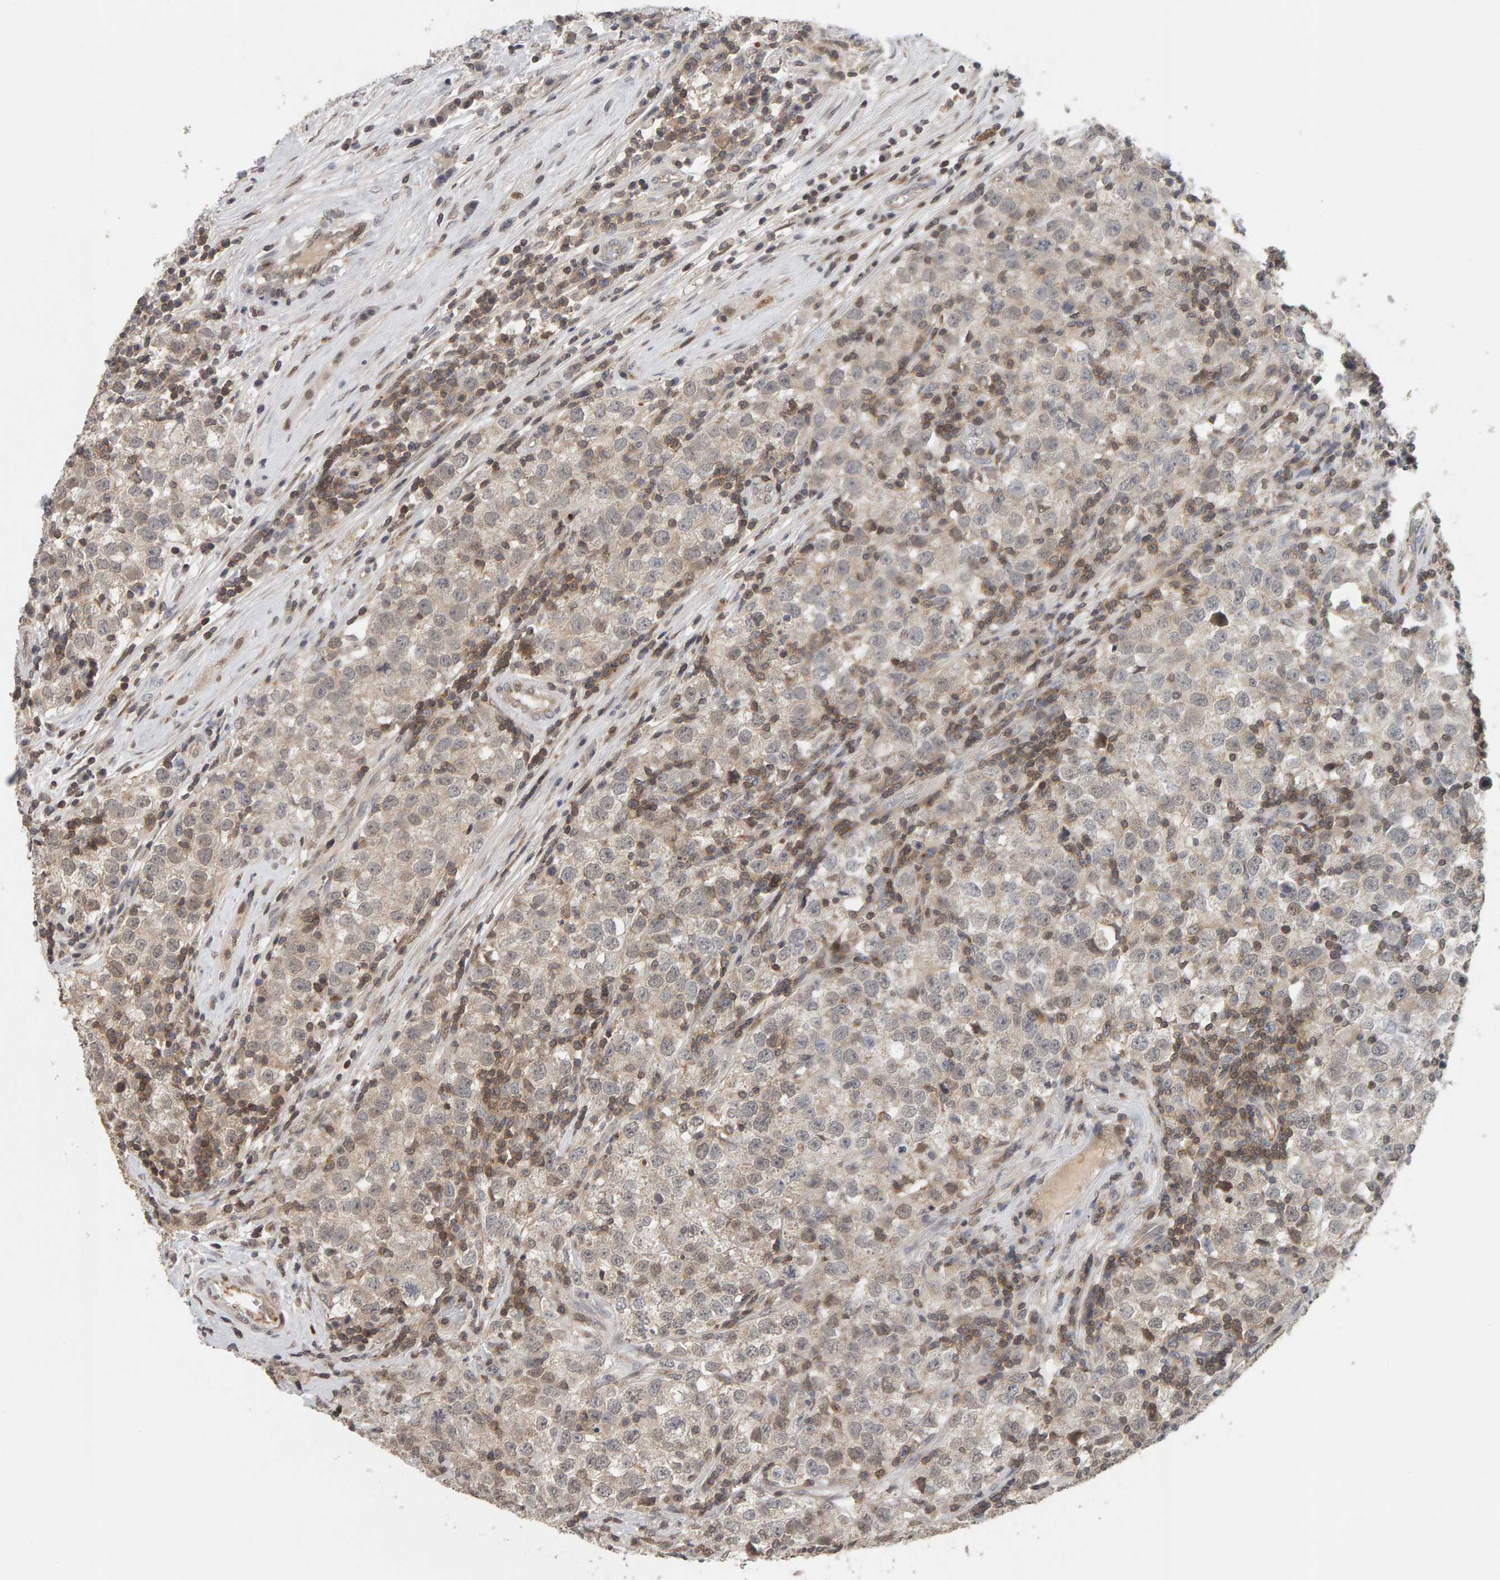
{"staining": {"intensity": "weak", "quantity": ">75%", "location": "cytoplasmic/membranous"}, "tissue": "testis cancer", "cell_type": "Tumor cells", "image_type": "cancer", "snomed": [{"axis": "morphology", "description": "Seminoma, NOS"}, {"axis": "morphology", "description": "Carcinoma, Embryonal, NOS"}, {"axis": "topography", "description": "Testis"}], "caption": "Seminoma (testis) stained with a protein marker displays weak staining in tumor cells.", "gene": "TEFM", "patient": {"sex": "male", "age": 28}}